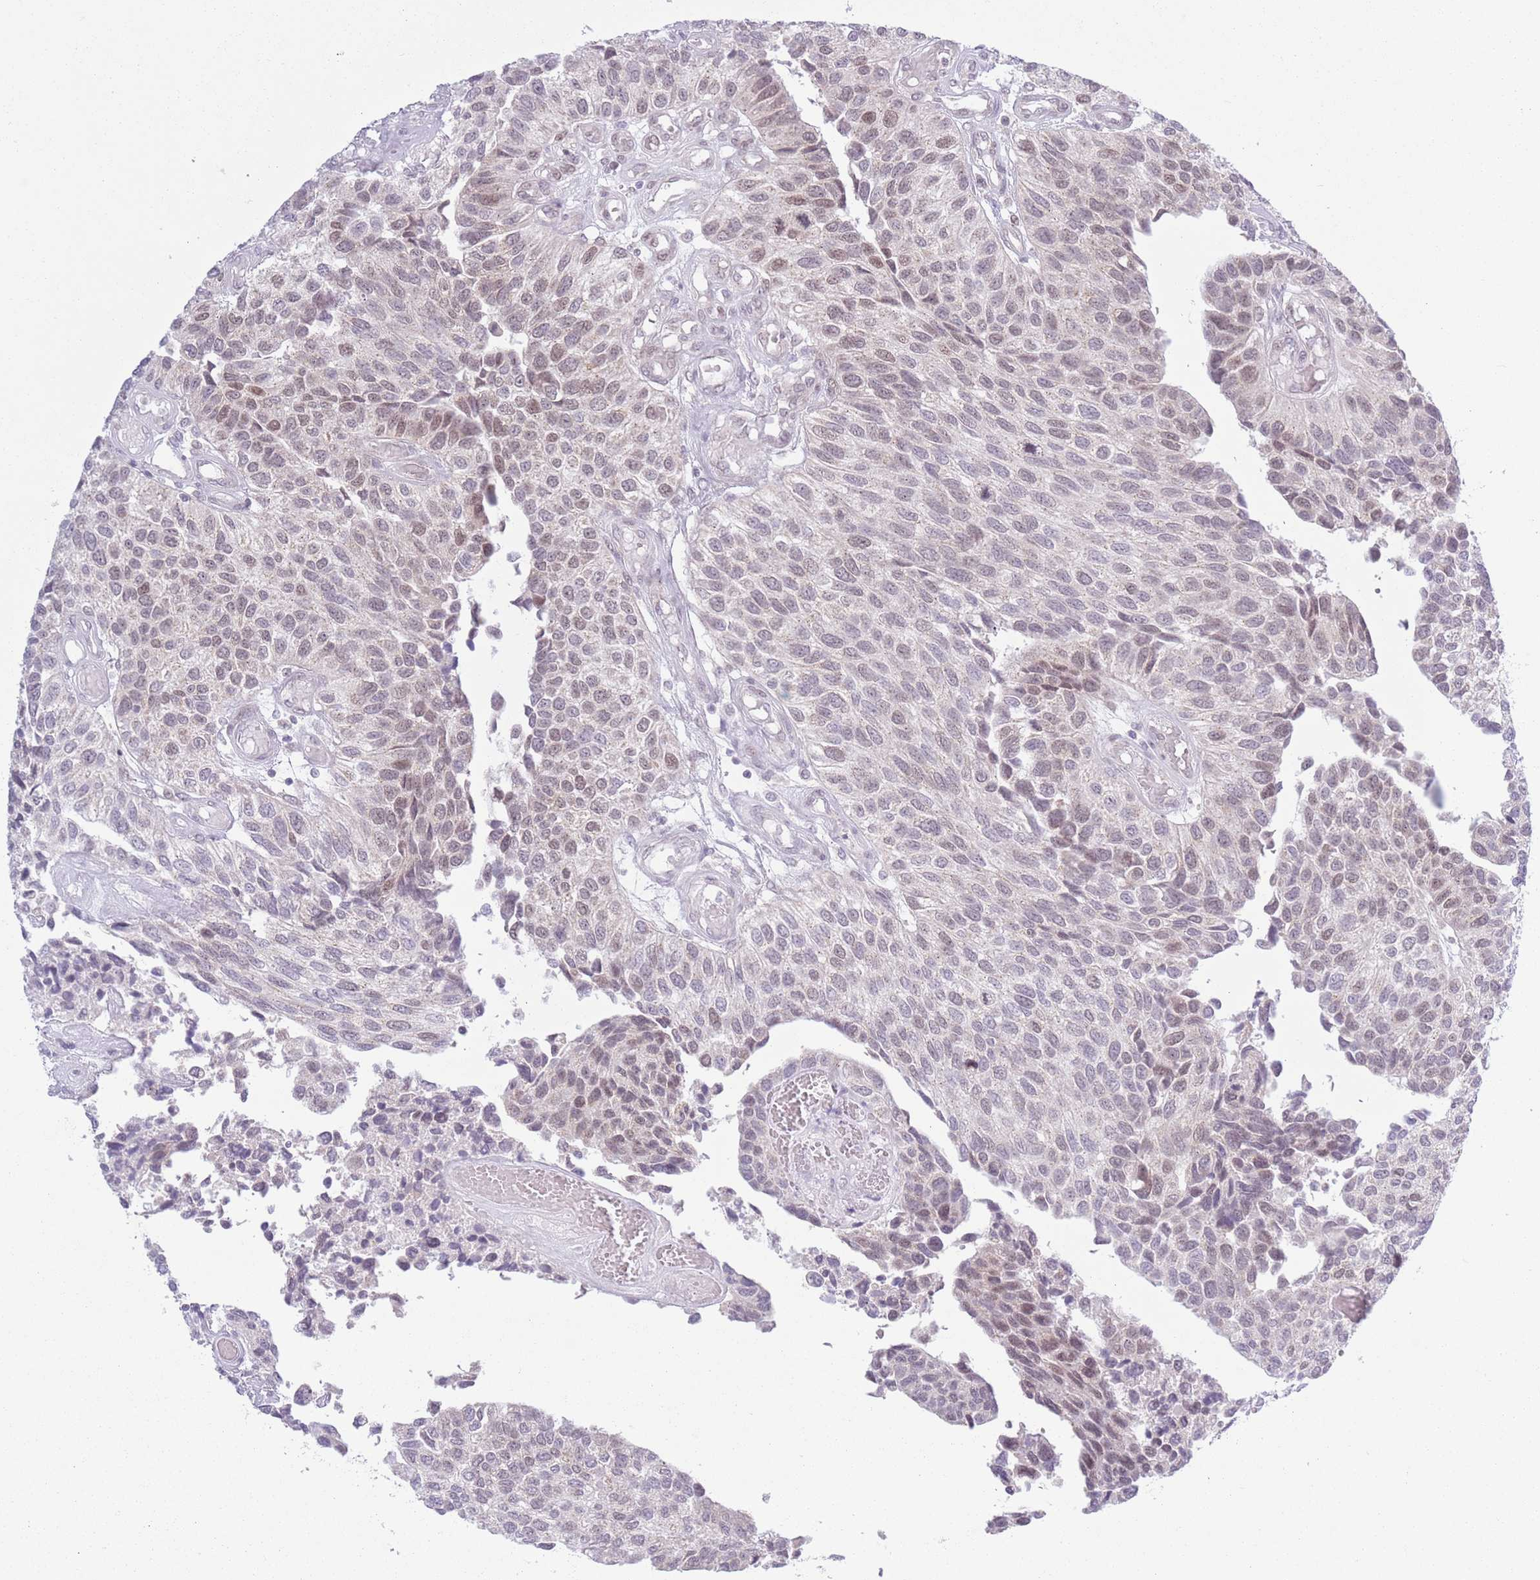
{"staining": {"intensity": "weak", "quantity": "<25%", "location": "nuclear"}, "tissue": "urothelial cancer", "cell_type": "Tumor cells", "image_type": "cancer", "snomed": [{"axis": "morphology", "description": "Urothelial carcinoma, NOS"}, {"axis": "topography", "description": "Urinary bladder"}], "caption": "Tumor cells are negative for protein expression in human urothelial cancer. (Brightfield microscopy of DAB (3,3'-diaminobenzidine) immunohistochemistry at high magnification).", "gene": "MRPL34", "patient": {"sex": "male", "age": 55}}